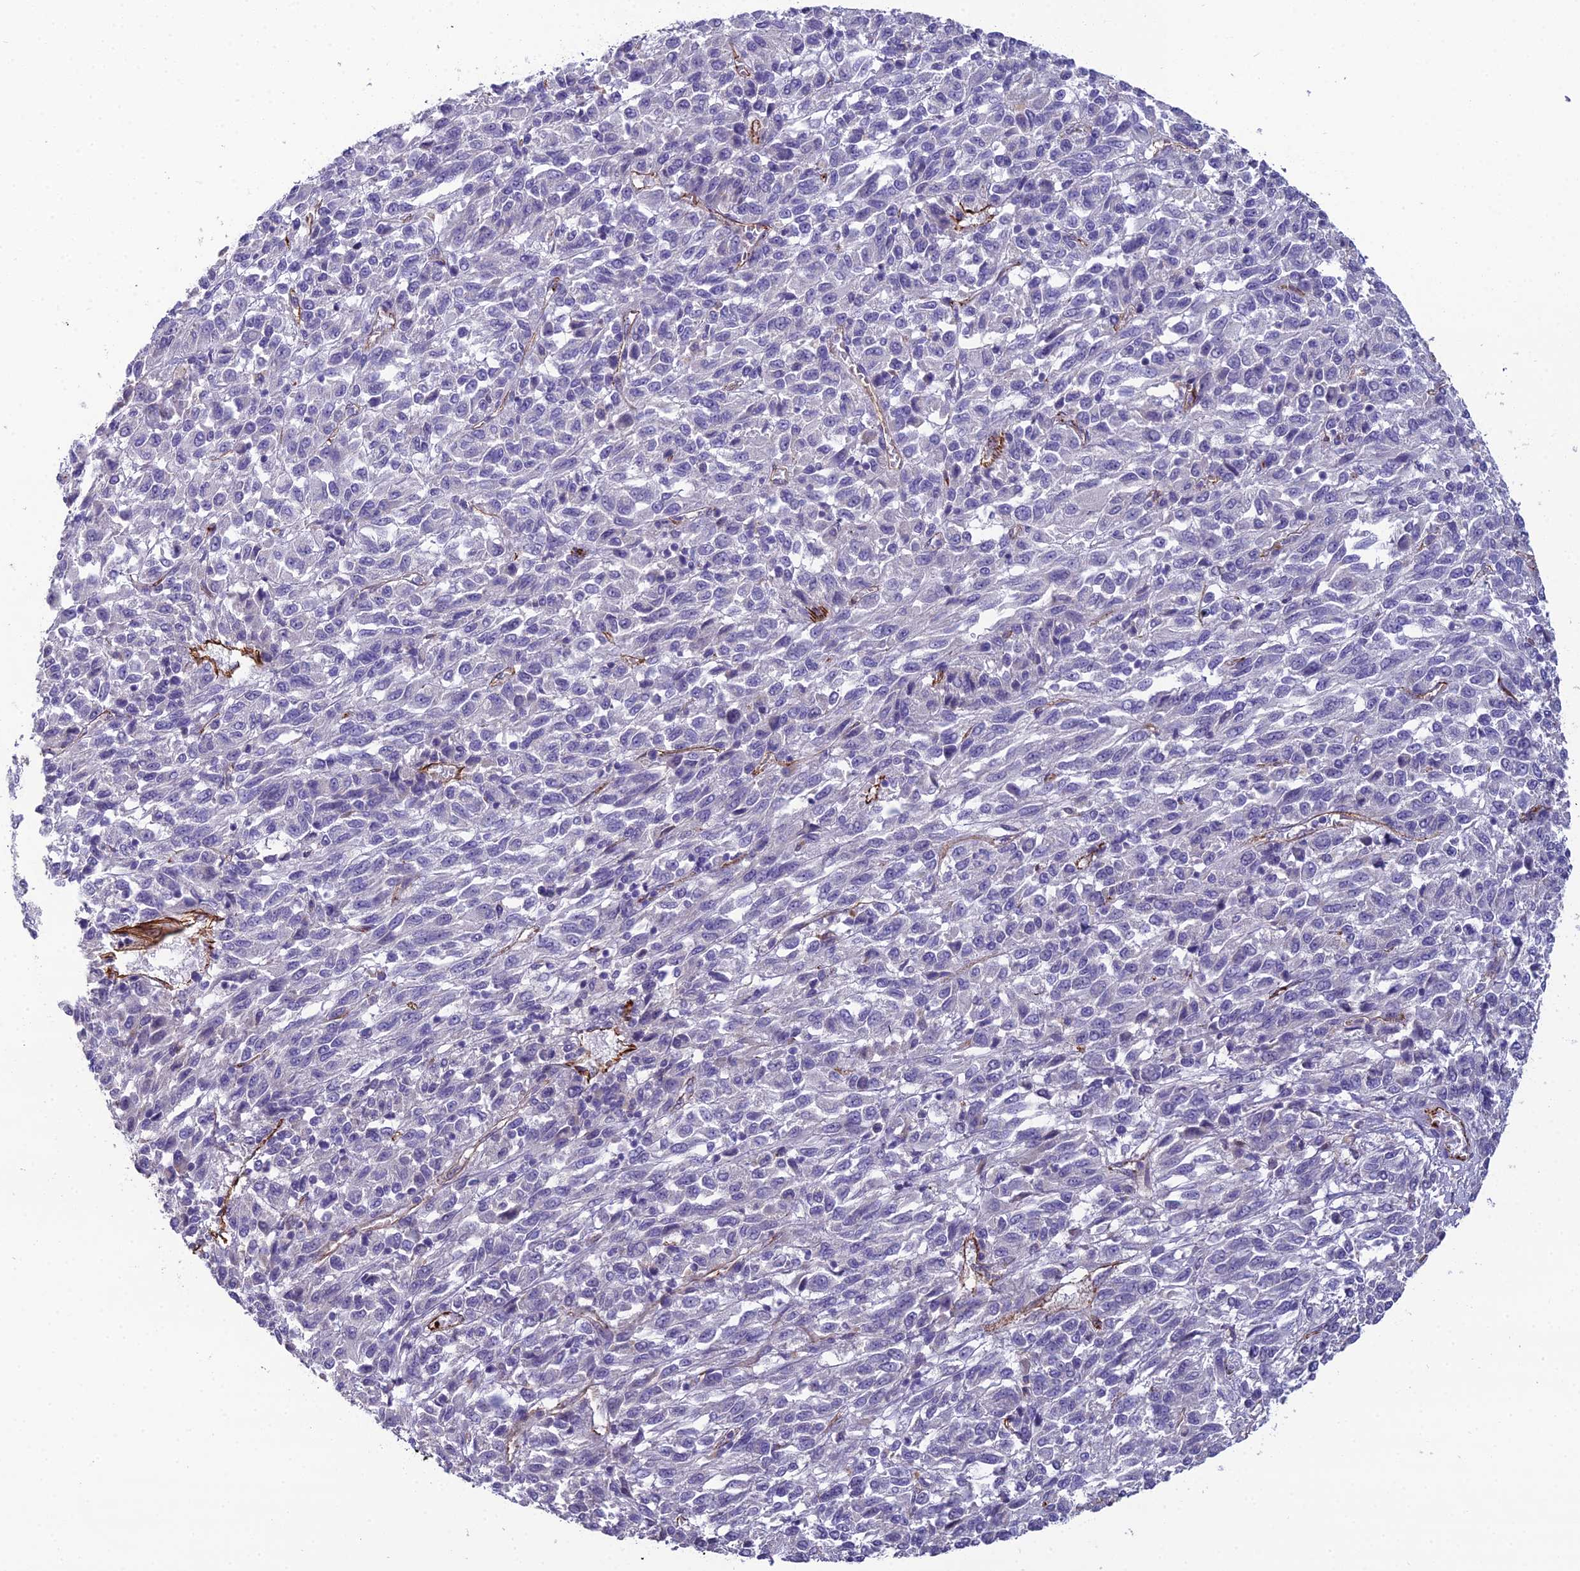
{"staining": {"intensity": "negative", "quantity": "none", "location": "none"}, "tissue": "melanoma", "cell_type": "Tumor cells", "image_type": "cancer", "snomed": [{"axis": "morphology", "description": "Malignant melanoma, Metastatic site"}, {"axis": "topography", "description": "Lung"}], "caption": "High magnification brightfield microscopy of malignant melanoma (metastatic site) stained with DAB (3,3'-diaminobenzidine) (brown) and counterstained with hematoxylin (blue): tumor cells show no significant positivity.", "gene": "CFAP47", "patient": {"sex": "male", "age": 64}}